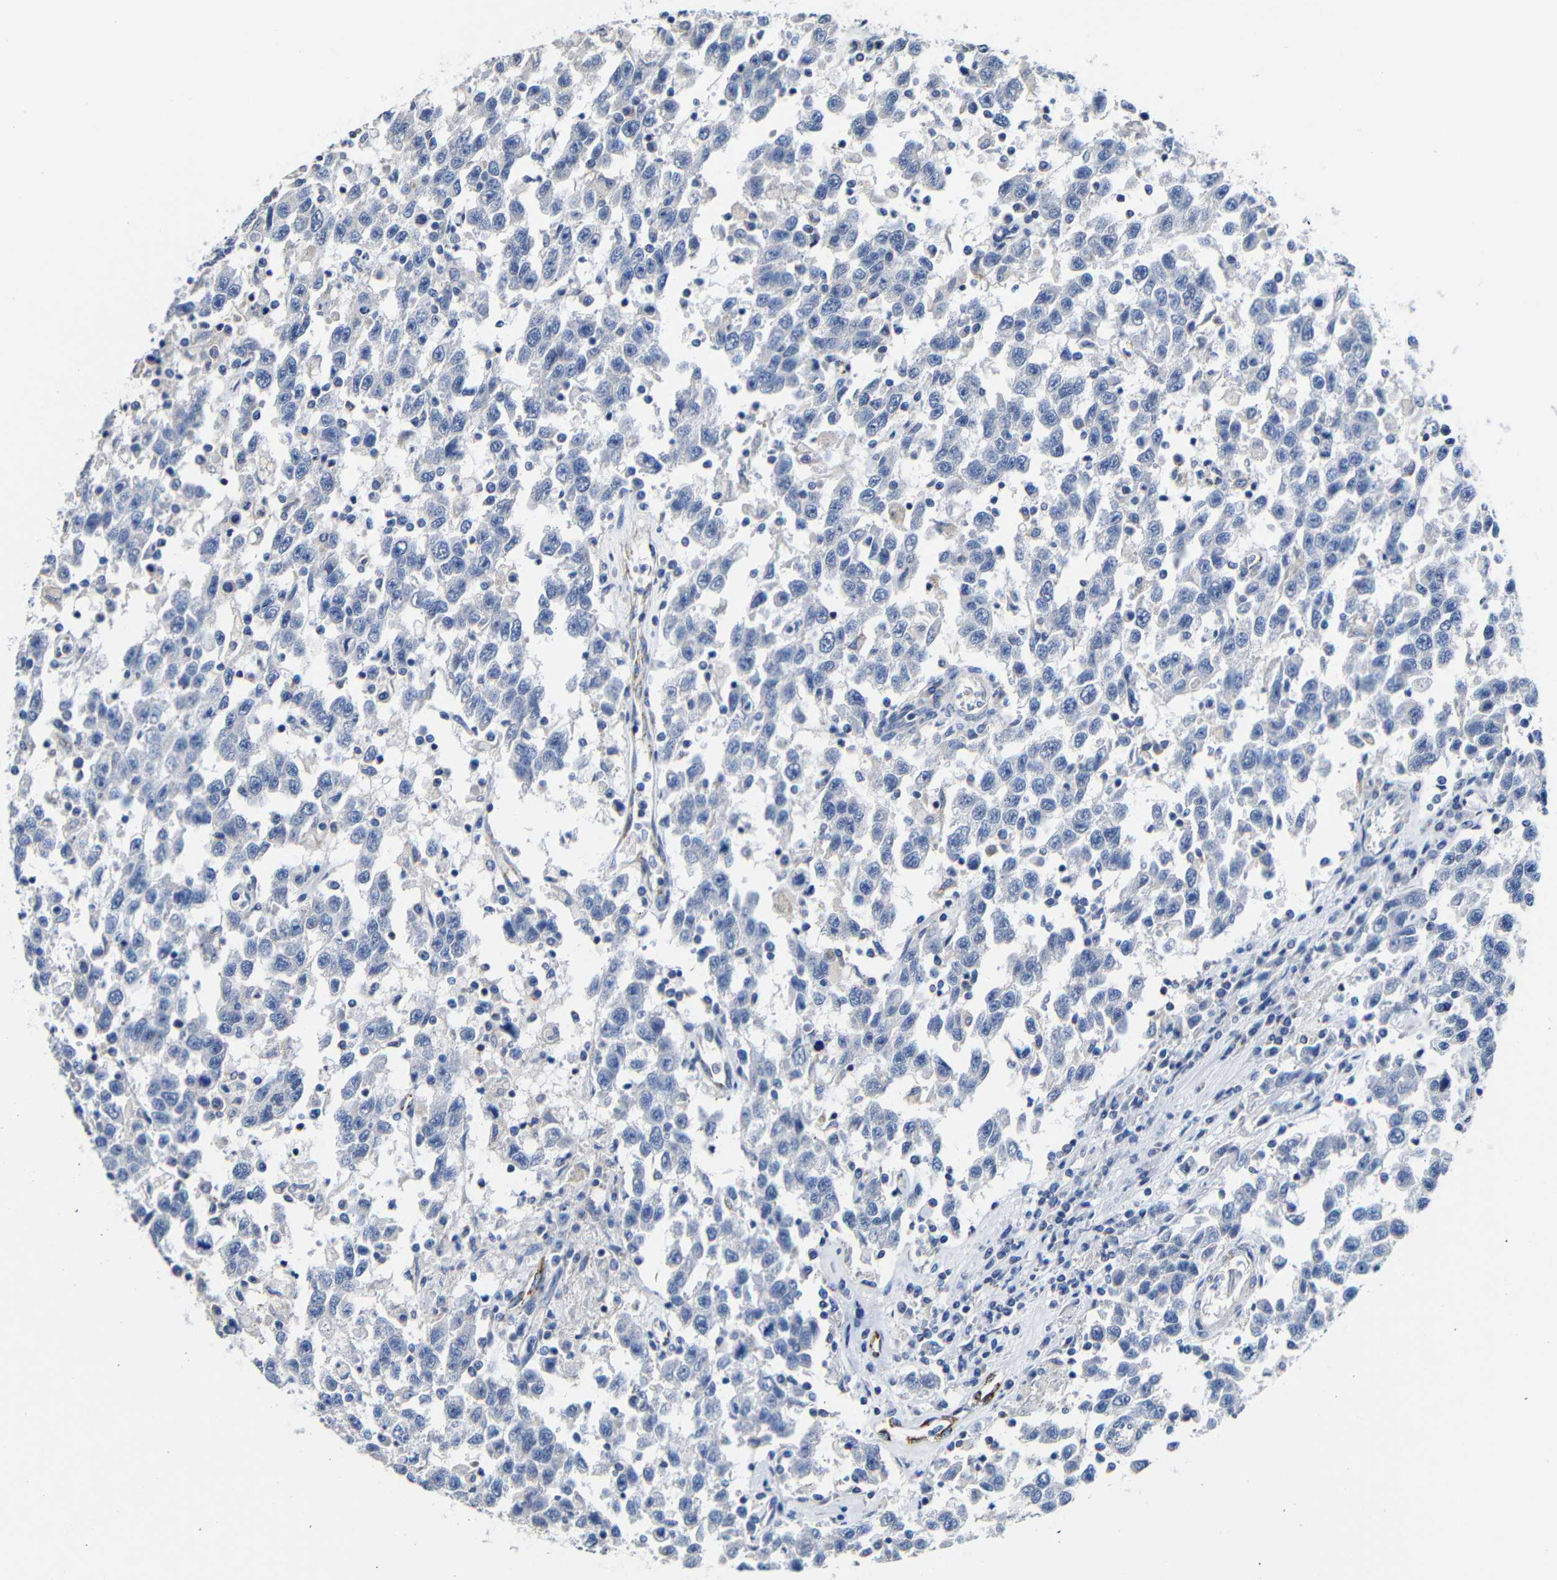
{"staining": {"intensity": "negative", "quantity": "none", "location": "none"}, "tissue": "testis cancer", "cell_type": "Tumor cells", "image_type": "cancer", "snomed": [{"axis": "morphology", "description": "Seminoma, NOS"}, {"axis": "topography", "description": "Testis"}], "caption": "Immunohistochemical staining of testis seminoma reveals no significant positivity in tumor cells.", "gene": "MAOA", "patient": {"sex": "male", "age": 41}}